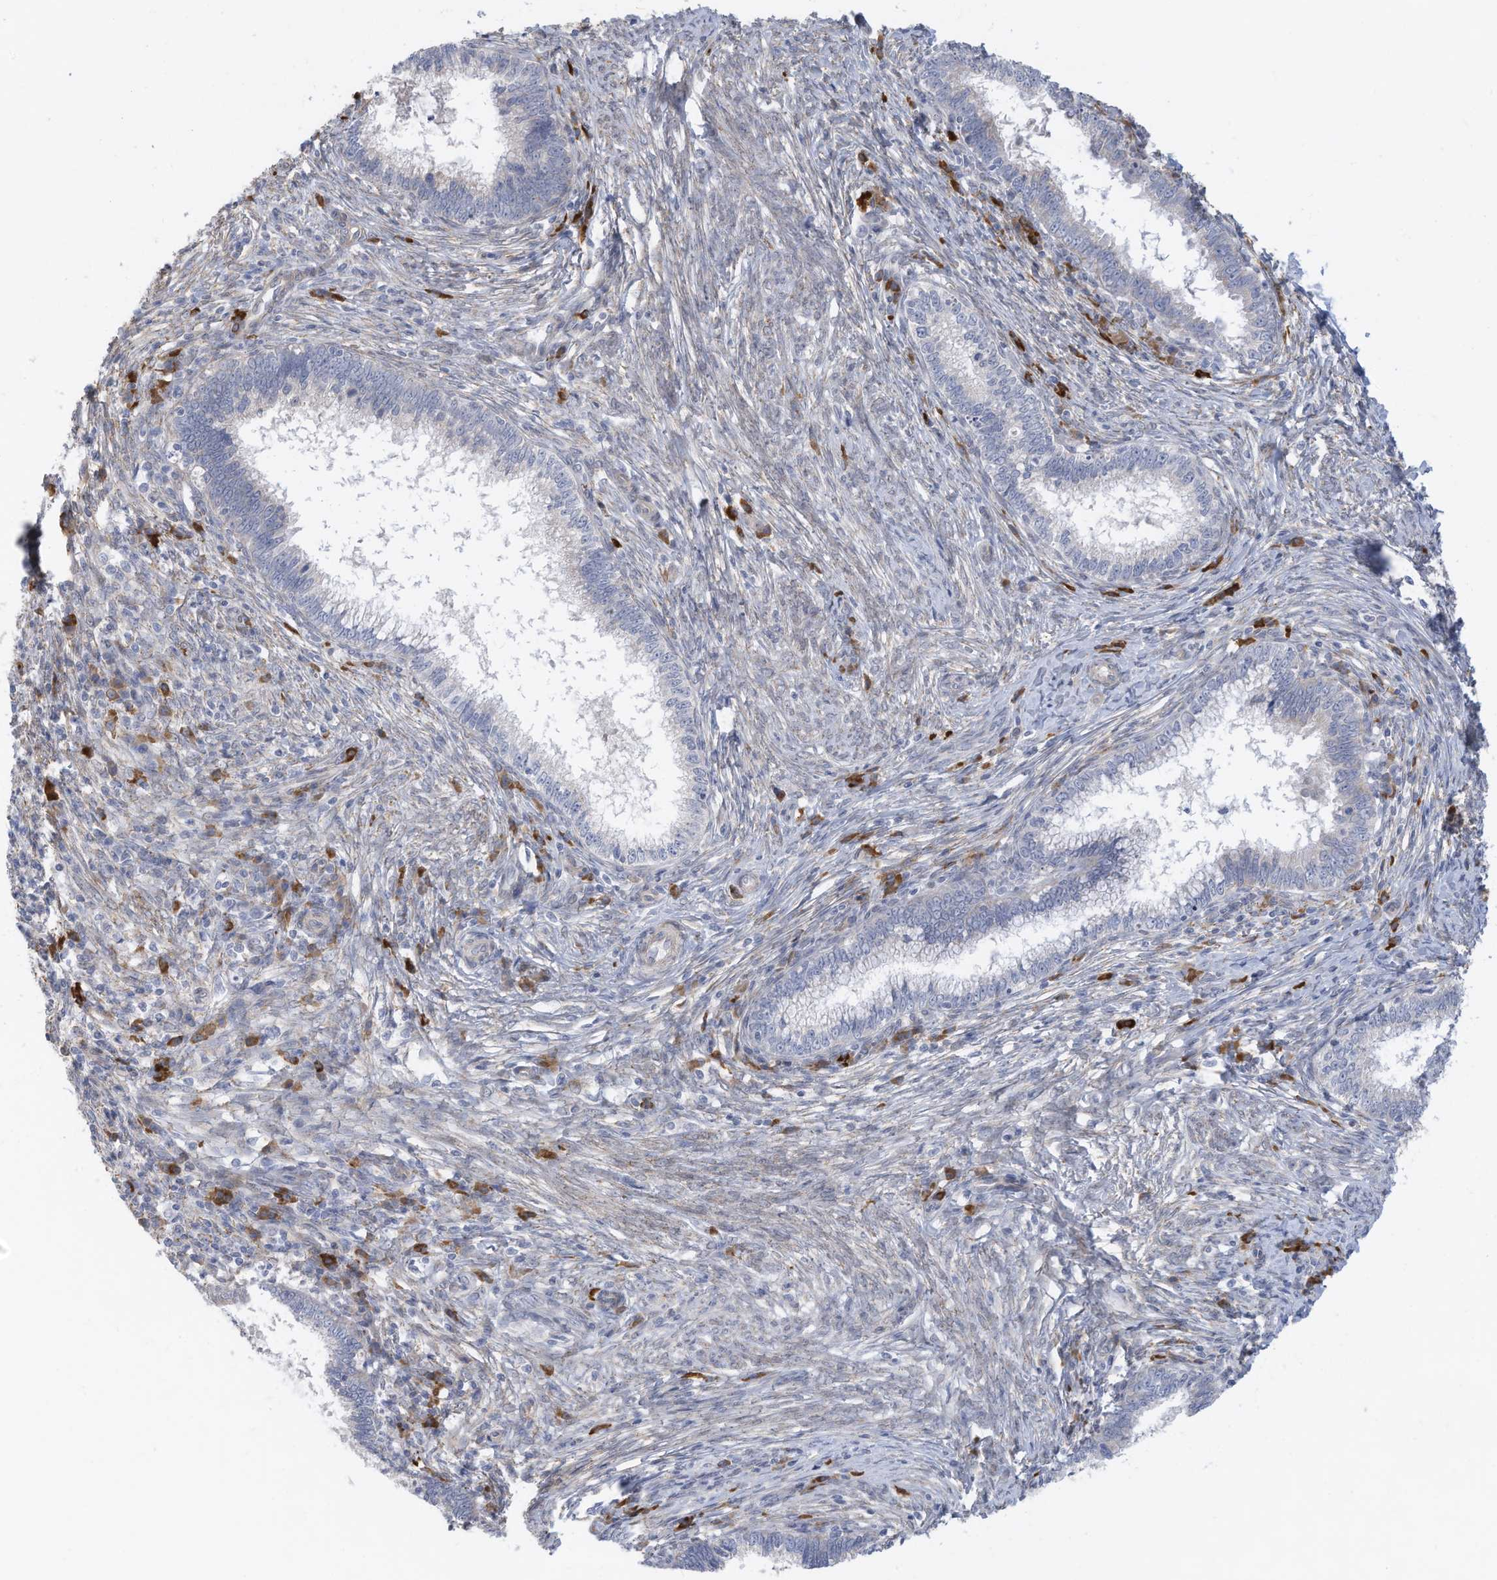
{"staining": {"intensity": "negative", "quantity": "none", "location": "none"}, "tissue": "cervical cancer", "cell_type": "Tumor cells", "image_type": "cancer", "snomed": [{"axis": "morphology", "description": "Adenocarcinoma, NOS"}, {"axis": "topography", "description": "Cervix"}], "caption": "This is an immunohistochemistry image of human adenocarcinoma (cervical). There is no staining in tumor cells.", "gene": "ZNF292", "patient": {"sex": "female", "age": 36}}